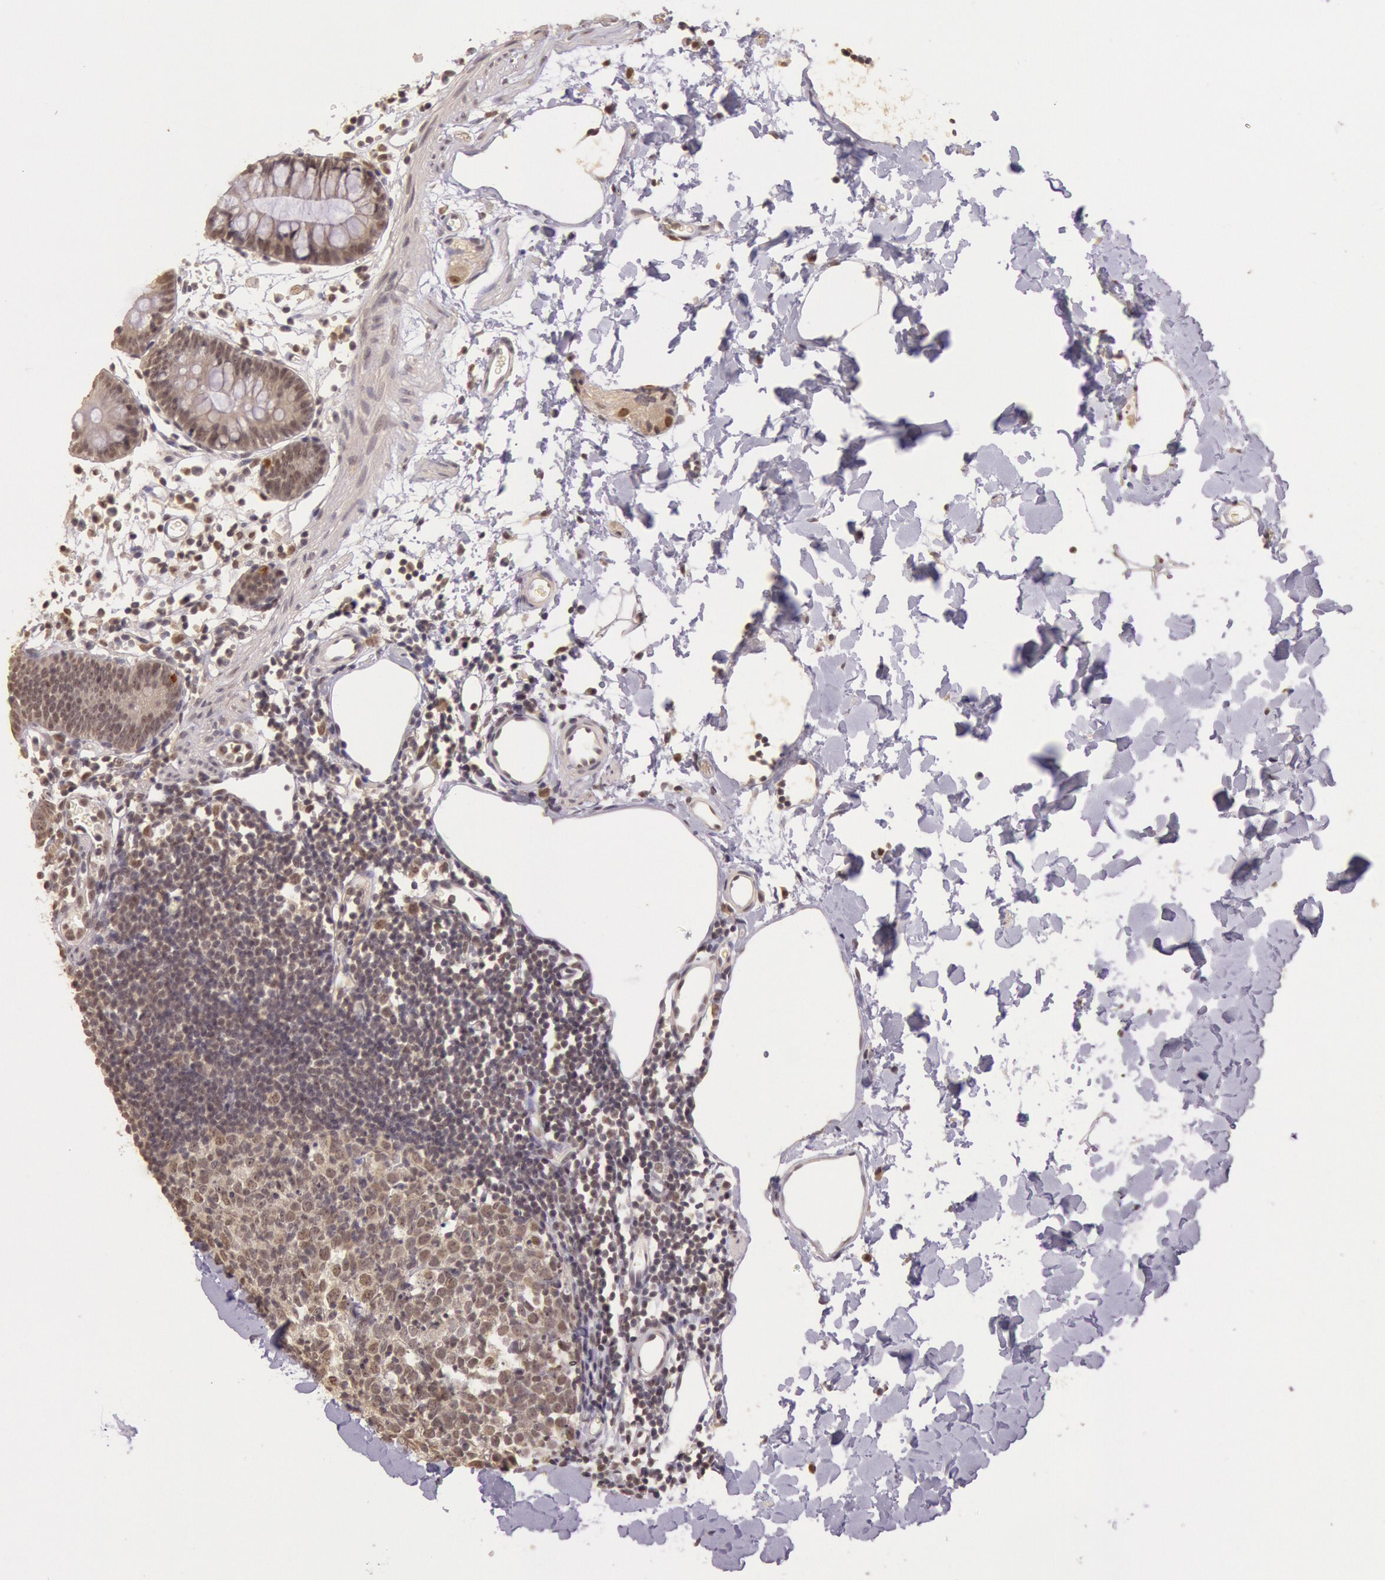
{"staining": {"intensity": "weak", "quantity": "25%-75%", "location": "nuclear"}, "tissue": "colon", "cell_type": "Endothelial cells", "image_type": "normal", "snomed": [{"axis": "morphology", "description": "Normal tissue, NOS"}, {"axis": "topography", "description": "Colon"}], "caption": "Immunohistochemistry photomicrograph of unremarkable colon stained for a protein (brown), which exhibits low levels of weak nuclear positivity in approximately 25%-75% of endothelial cells.", "gene": "RTL10", "patient": {"sex": "male", "age": 14}}